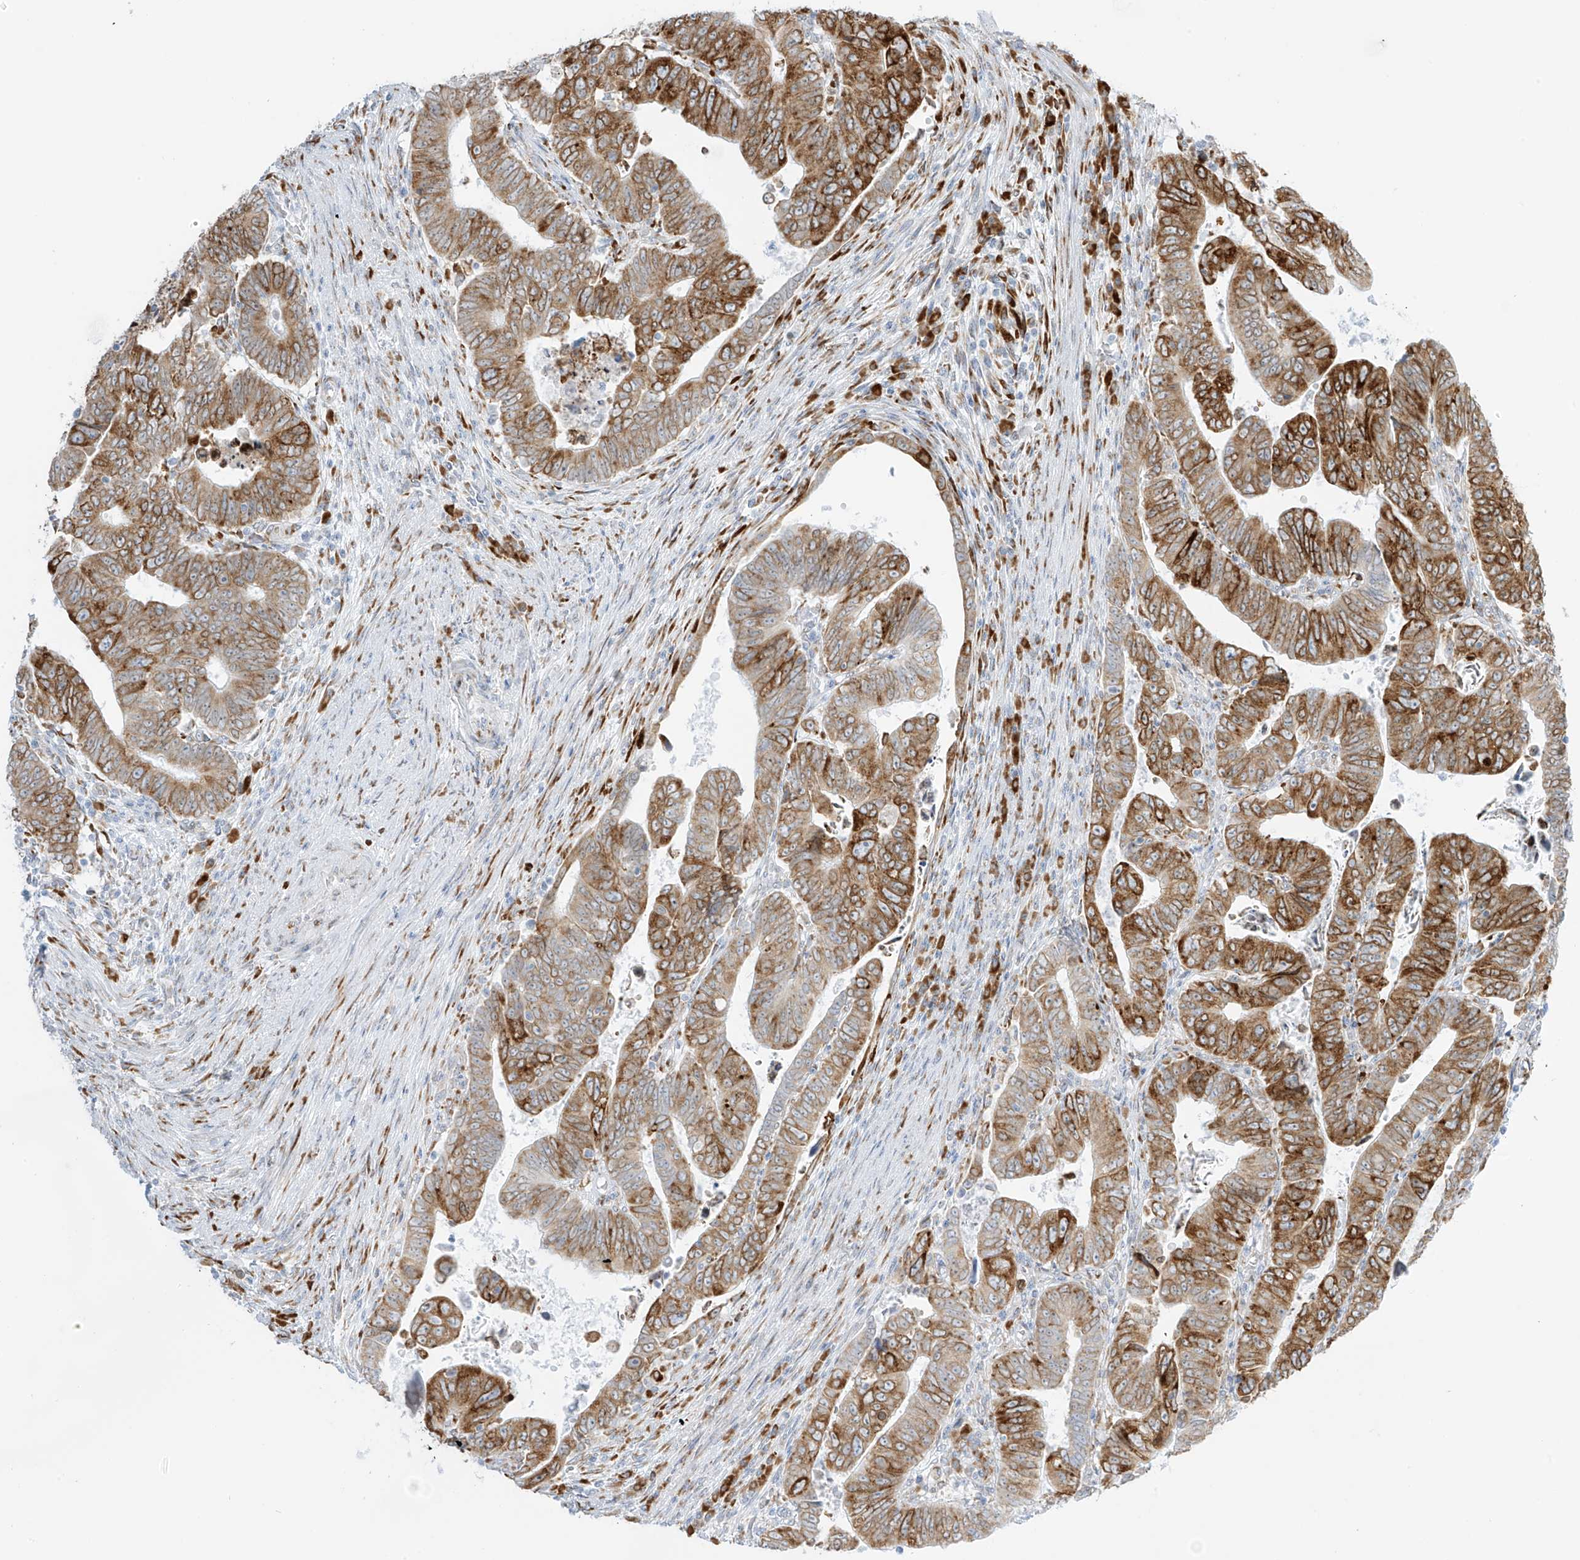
{"staining": {"intensity": "strong", "quantity": ">75%", "location": "cytoplasmic/membranous"}, "tissue": "colorectal cancer", "cell_type": "Tumor cells", "image_type": "cancer", "snomed": [{"axis": "morphology", "description": "Normal tissue, NOS"}, {"axis": "morphology", "description": "Adenocarcinoma, NOS"}, {"axis": "topography", "description": "Rectum"}], "caption": "A brown stain shows strong cytoplasmic/membranous positivity of a protein in human colorectal adenocarcinoma tumor cells. Immunohistochemistry stains the protein of interest in brown and the nuclei are stained blue.", "gene": "LRRC59", "patient": {"sex": "female", "age": 65}}